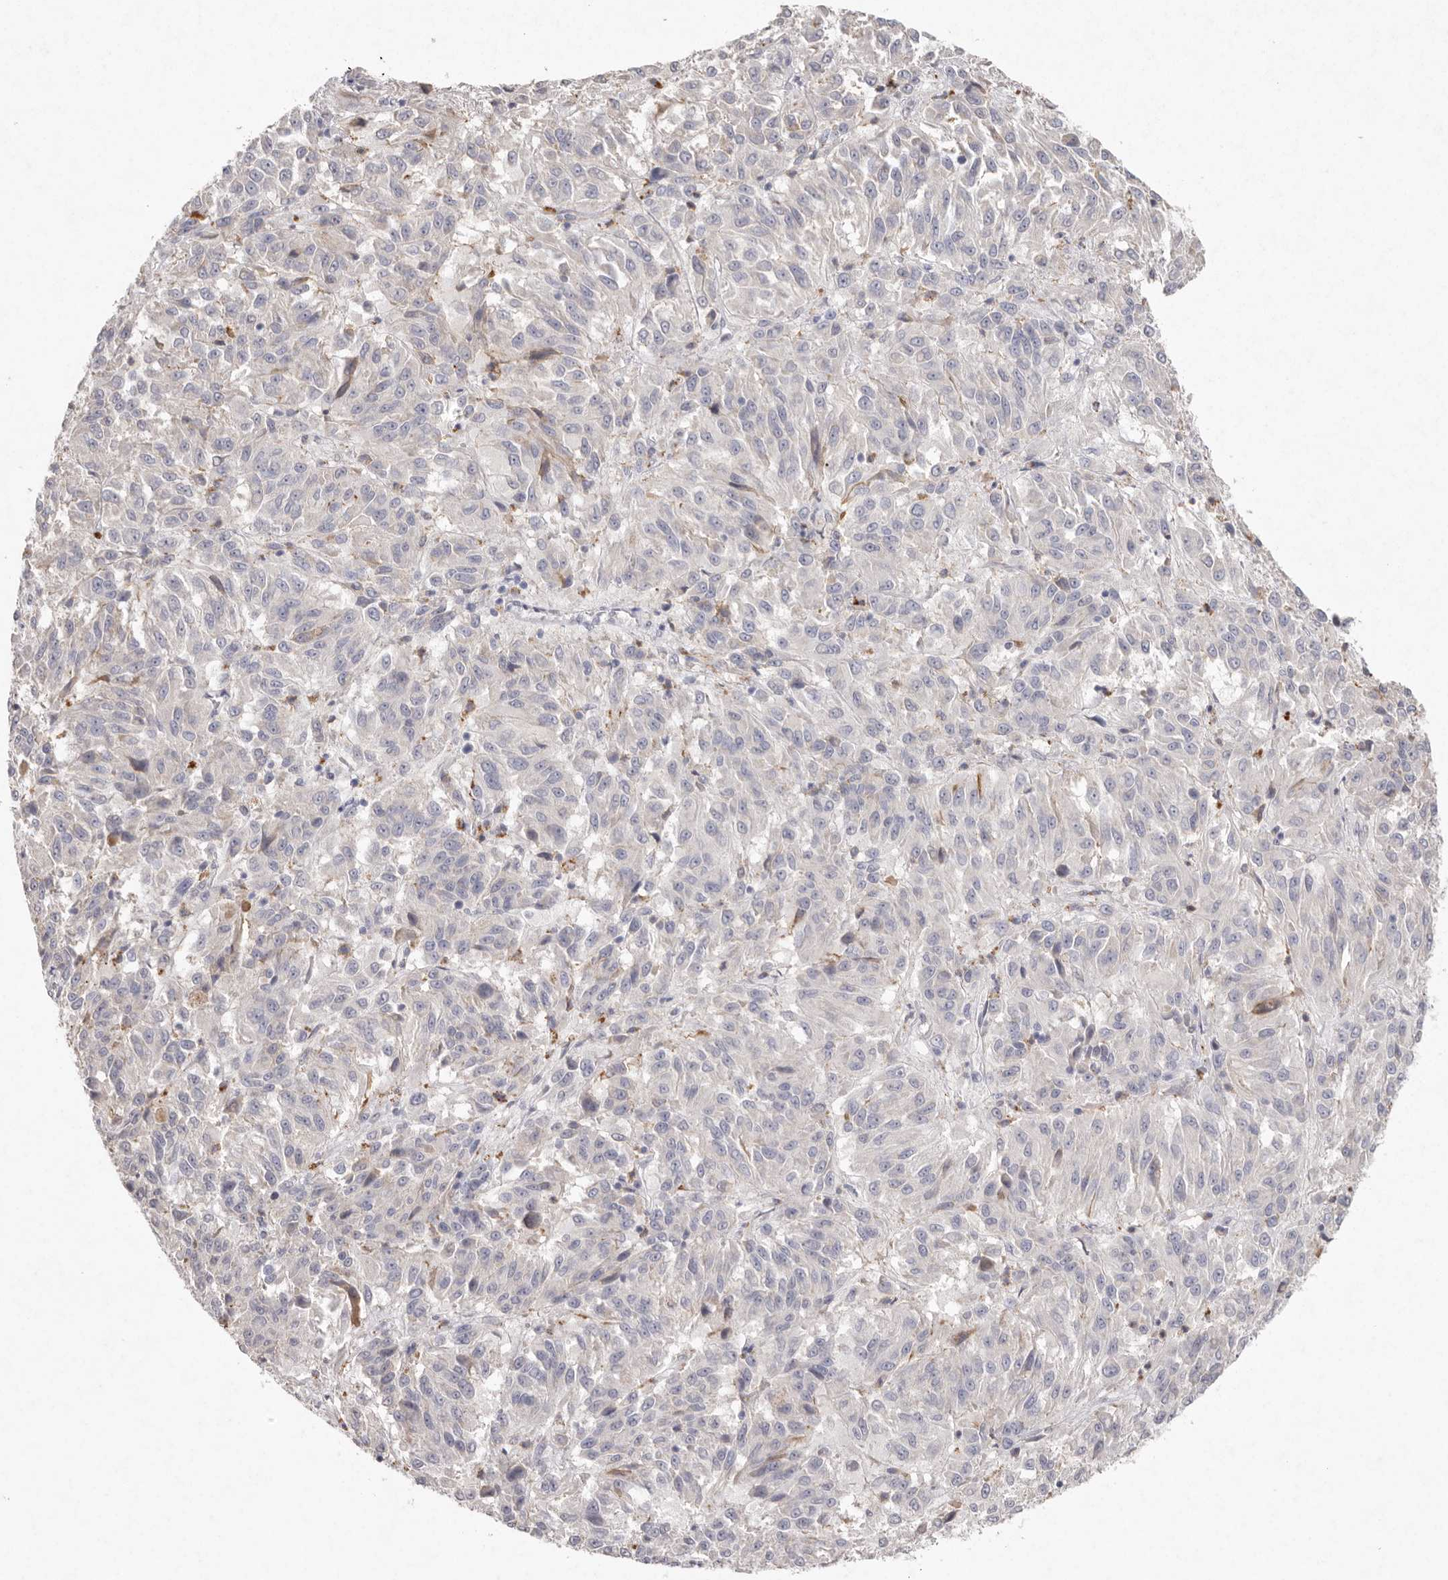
{"staining": {"intensity": "negative", "quantity": "none", "location": "none"}, "tissue": "melanoma", "cell_type": "Tumor cells", "image_type": "cancer", "snomed": [{"axis": "morphology", "description": "Malignant melanoma, Metastatic site"}, {"axis": "topography", "description": "Lung"}], "caption": "This is an immunohistochemistry (IHC) histopathology image of human melanoma. There is no expression in tumor cells.", "gene": "FAM185A", "patient": {"sex": "male", "age": 64}}